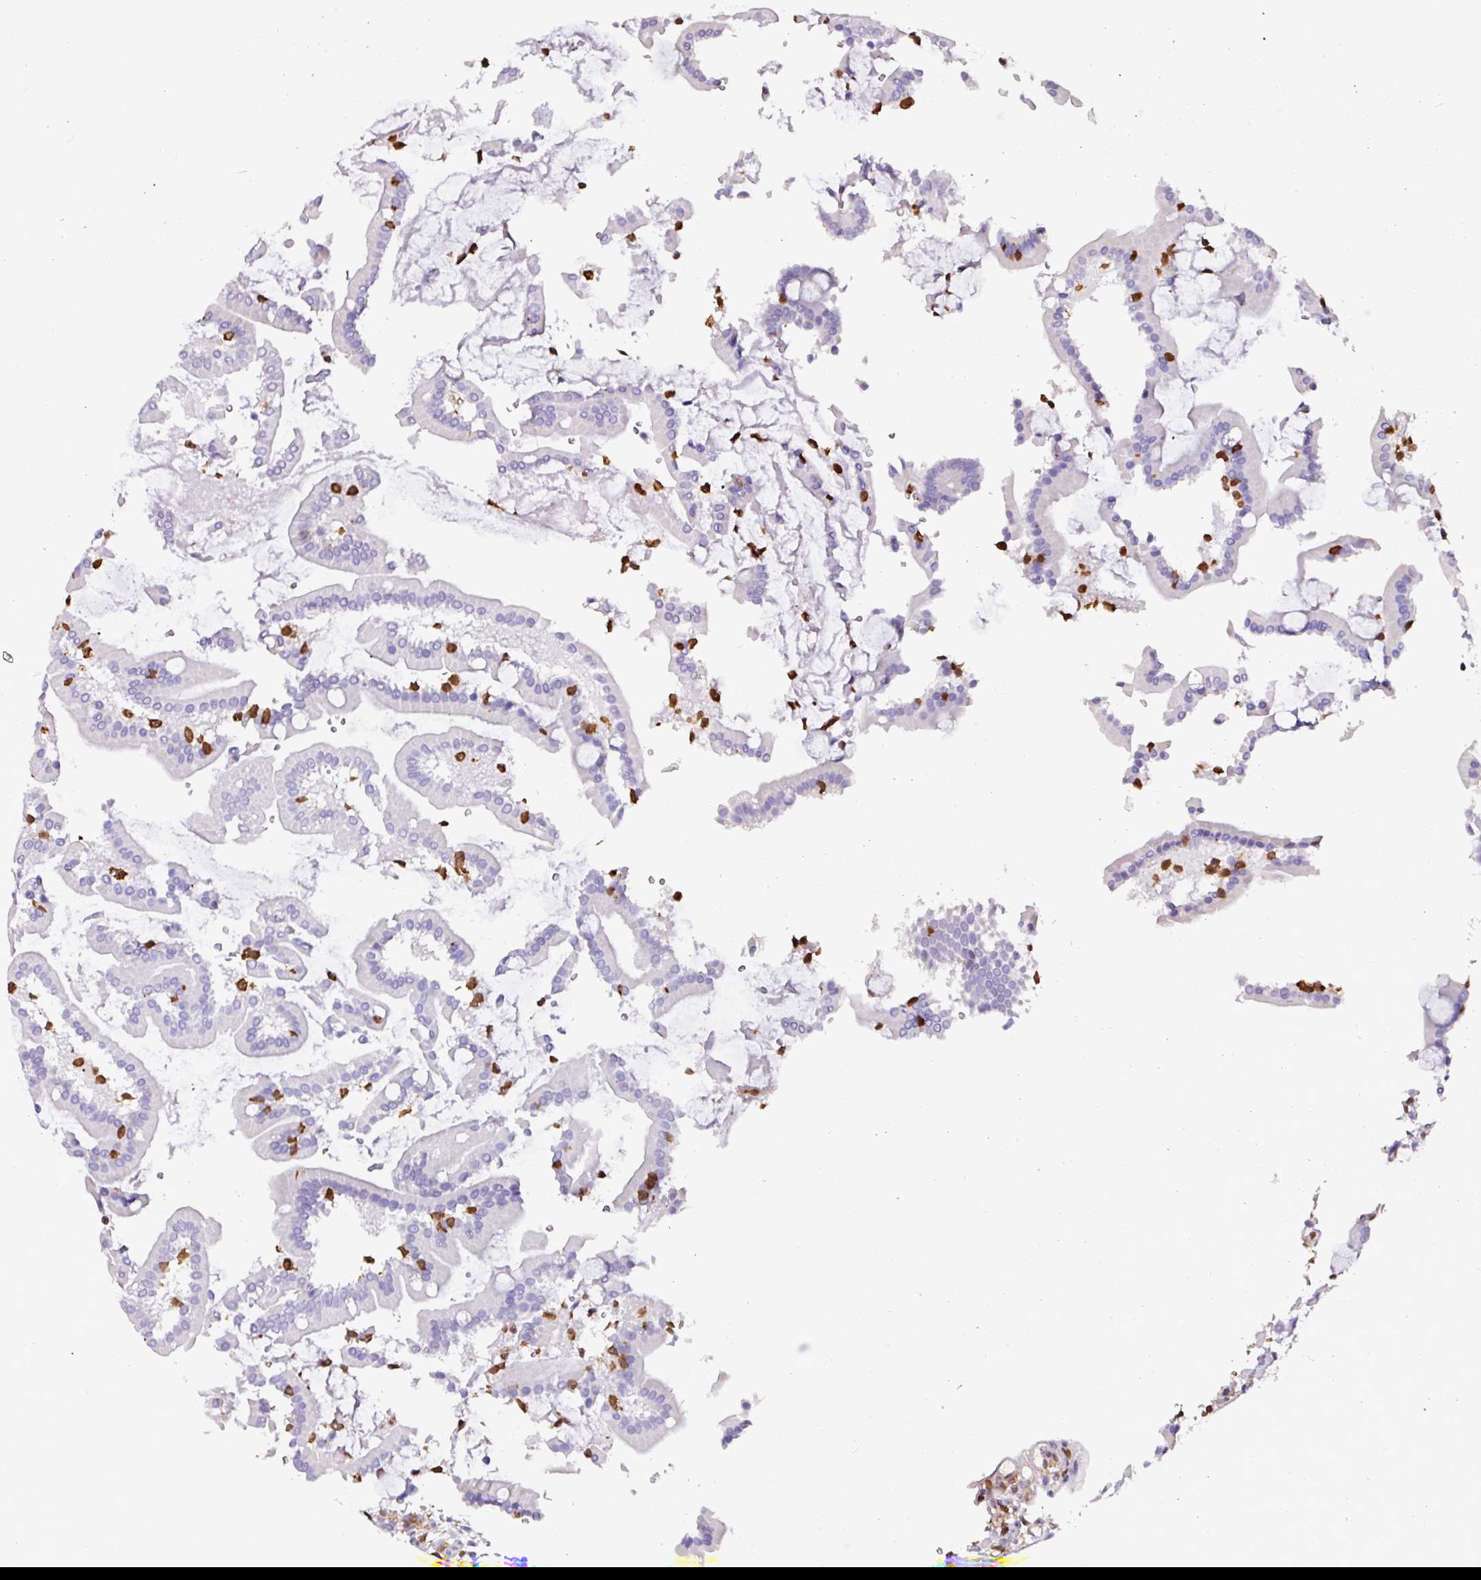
{"staining": {"intensity": "negative", "quantity": "none", "location": "none"}, "tissue": "duodenum", "cell_type": "Glandular cells", "image_type": "normal", "snomed": [{"axis": "morphology", "description": "Normal tissue, NOS"}, {"axis": "topography", "description": "Duodenum"}], "caption": "High magnification brightfield microscopy of benign duodenum stained with DAB (3,3'-diaminobenzidine) (brown) and counterstained with hematoxylin (blue): glandular cells show no significant expression. (Brightfield microscopy of DAB IHC at high magnification).", "gene": "ARHGDIB", "patient": {"sex": "male", "age": 55}}